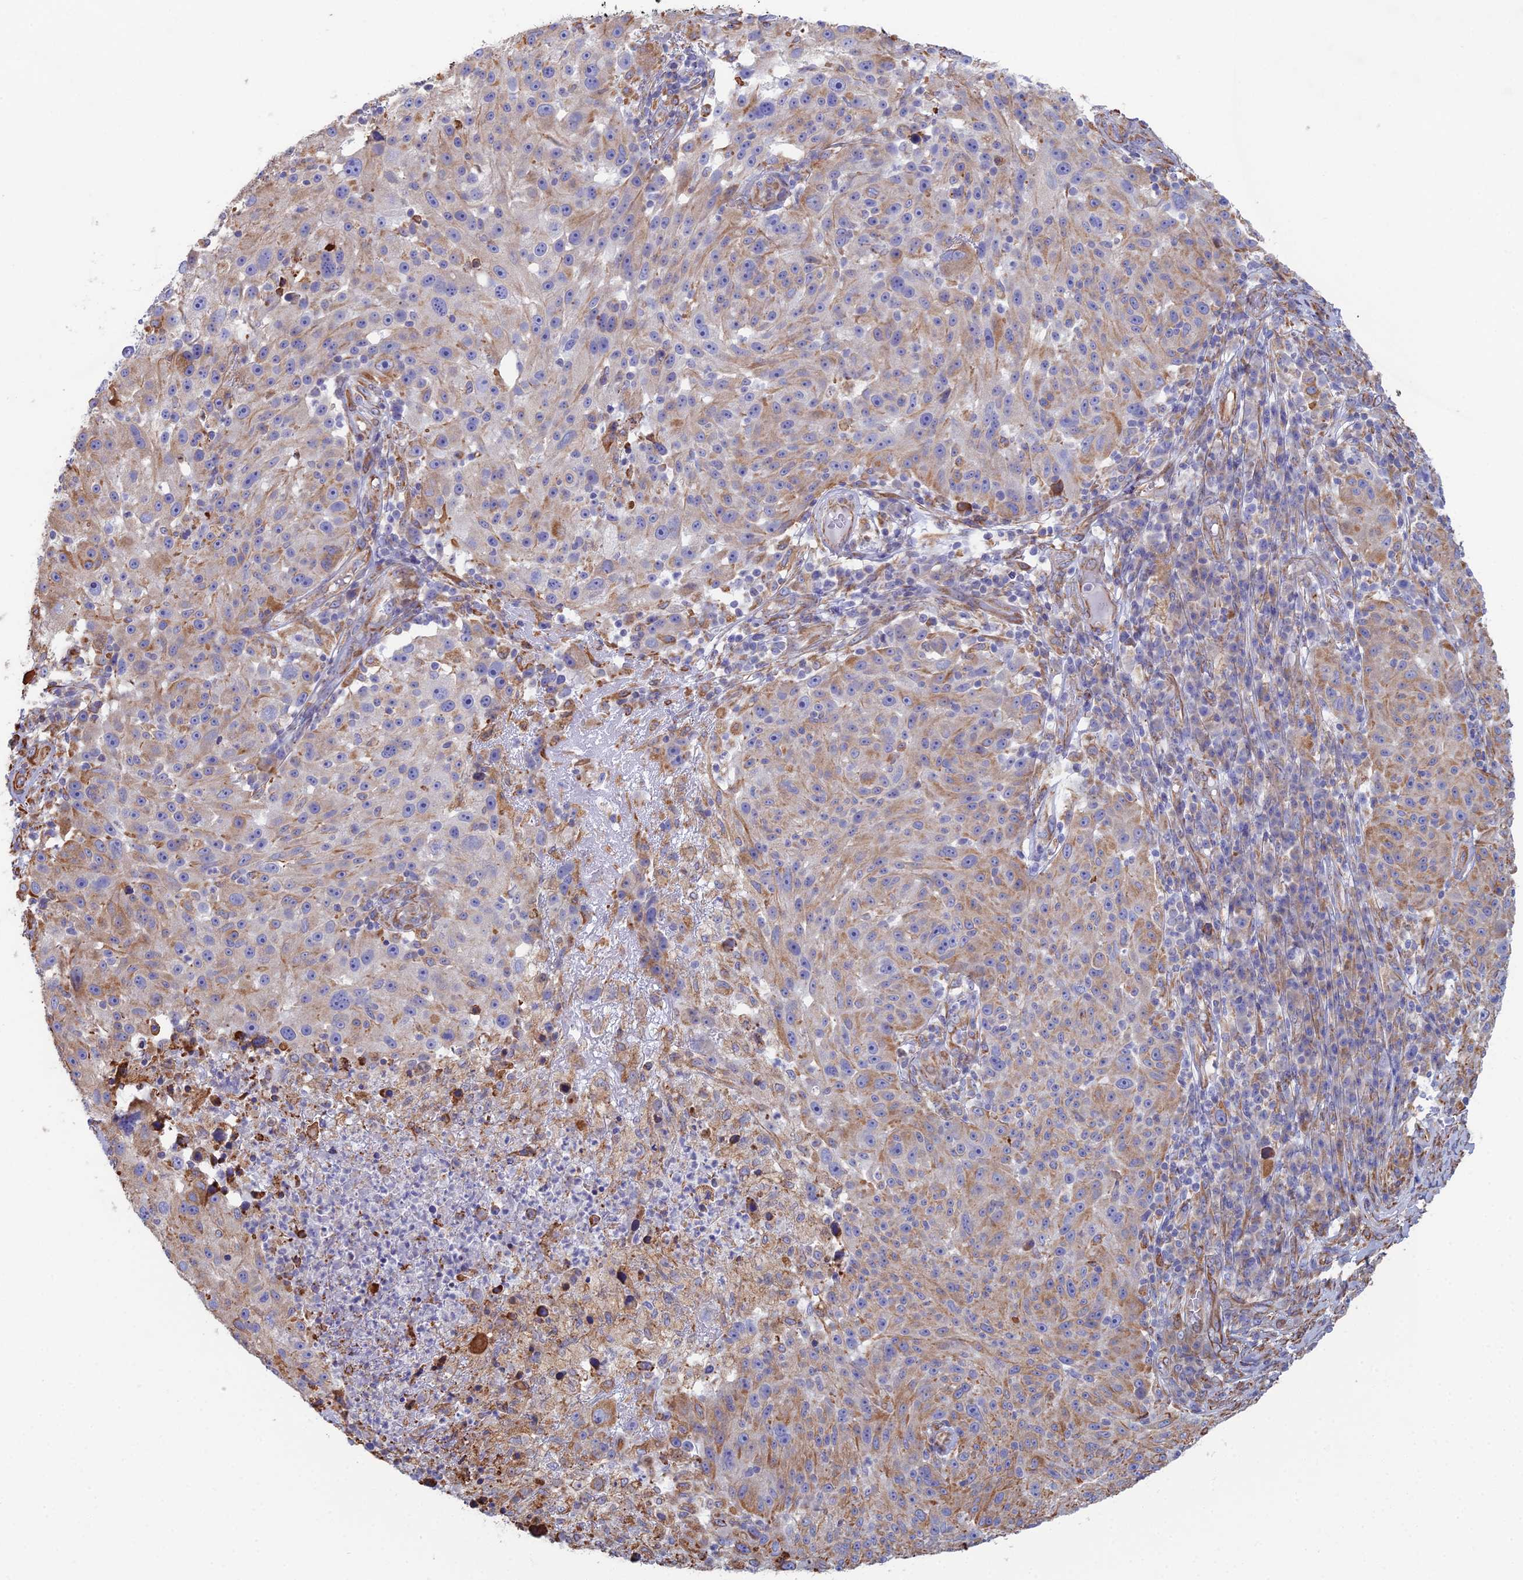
{"staining": {"intensity": "weak", "quantity": "25%-75%", "location": "cytoplasmic/membranous"}, "tissue": "melanoma", "cell_type": "Tumor cells", "image_type": "cancer", "snomed": [{"axis": "morphology", "description": "Malignant melanoma, NOS"}, {"axis": "topography", "description": "Skin"}], "caption": "An immunohistochemistry (IHC) photomicrograph of tumor tissue is shown. Protein staining in brown labels weak cytoplasmic/membranous positivity in melanoma within tumor cells.", "gene": "CLVS2", "patient": {"sex": "male", "age": 53}}